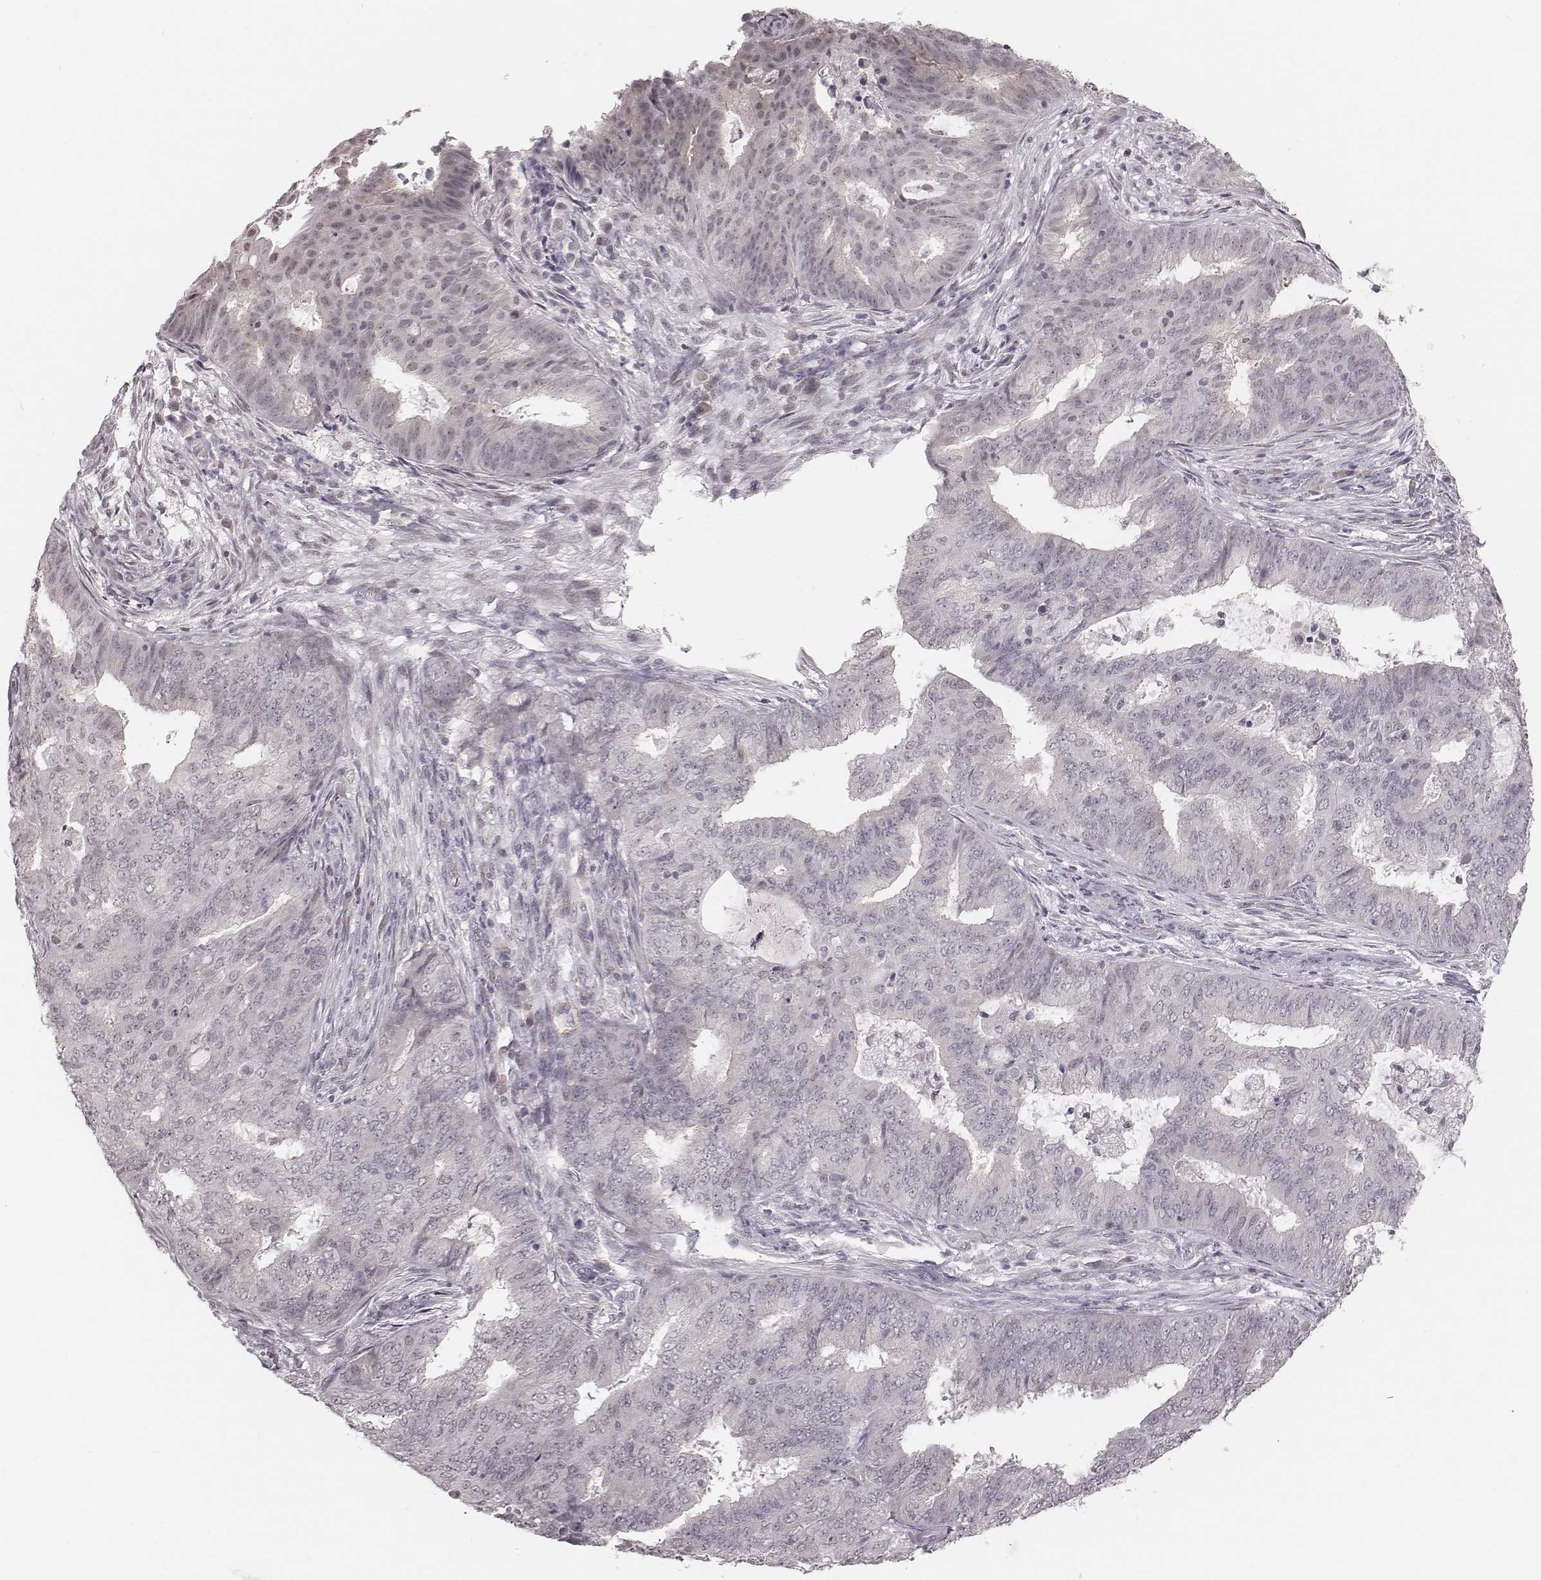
{"staining": {"intensity": "negative", "quantity": "none", "location": "none"}, "tissue": "endometrial cancer", "cell_type": "Tumor cells", "image_type": "cancer", "snomed": [{"axis": "morphology", "description": "Adenocarcinoma, NOS"}, {"axis": "topography", "description": "Endometrium"}], "caption": "Immunohistochemistry (IHC) image of endometrial cancer (adenocarcinoma) stained for a protein (brown), which reveals no expression in tumor cells.", "gene": "RPGRIP1", "patient": {"sex": "female", "age": 62}}